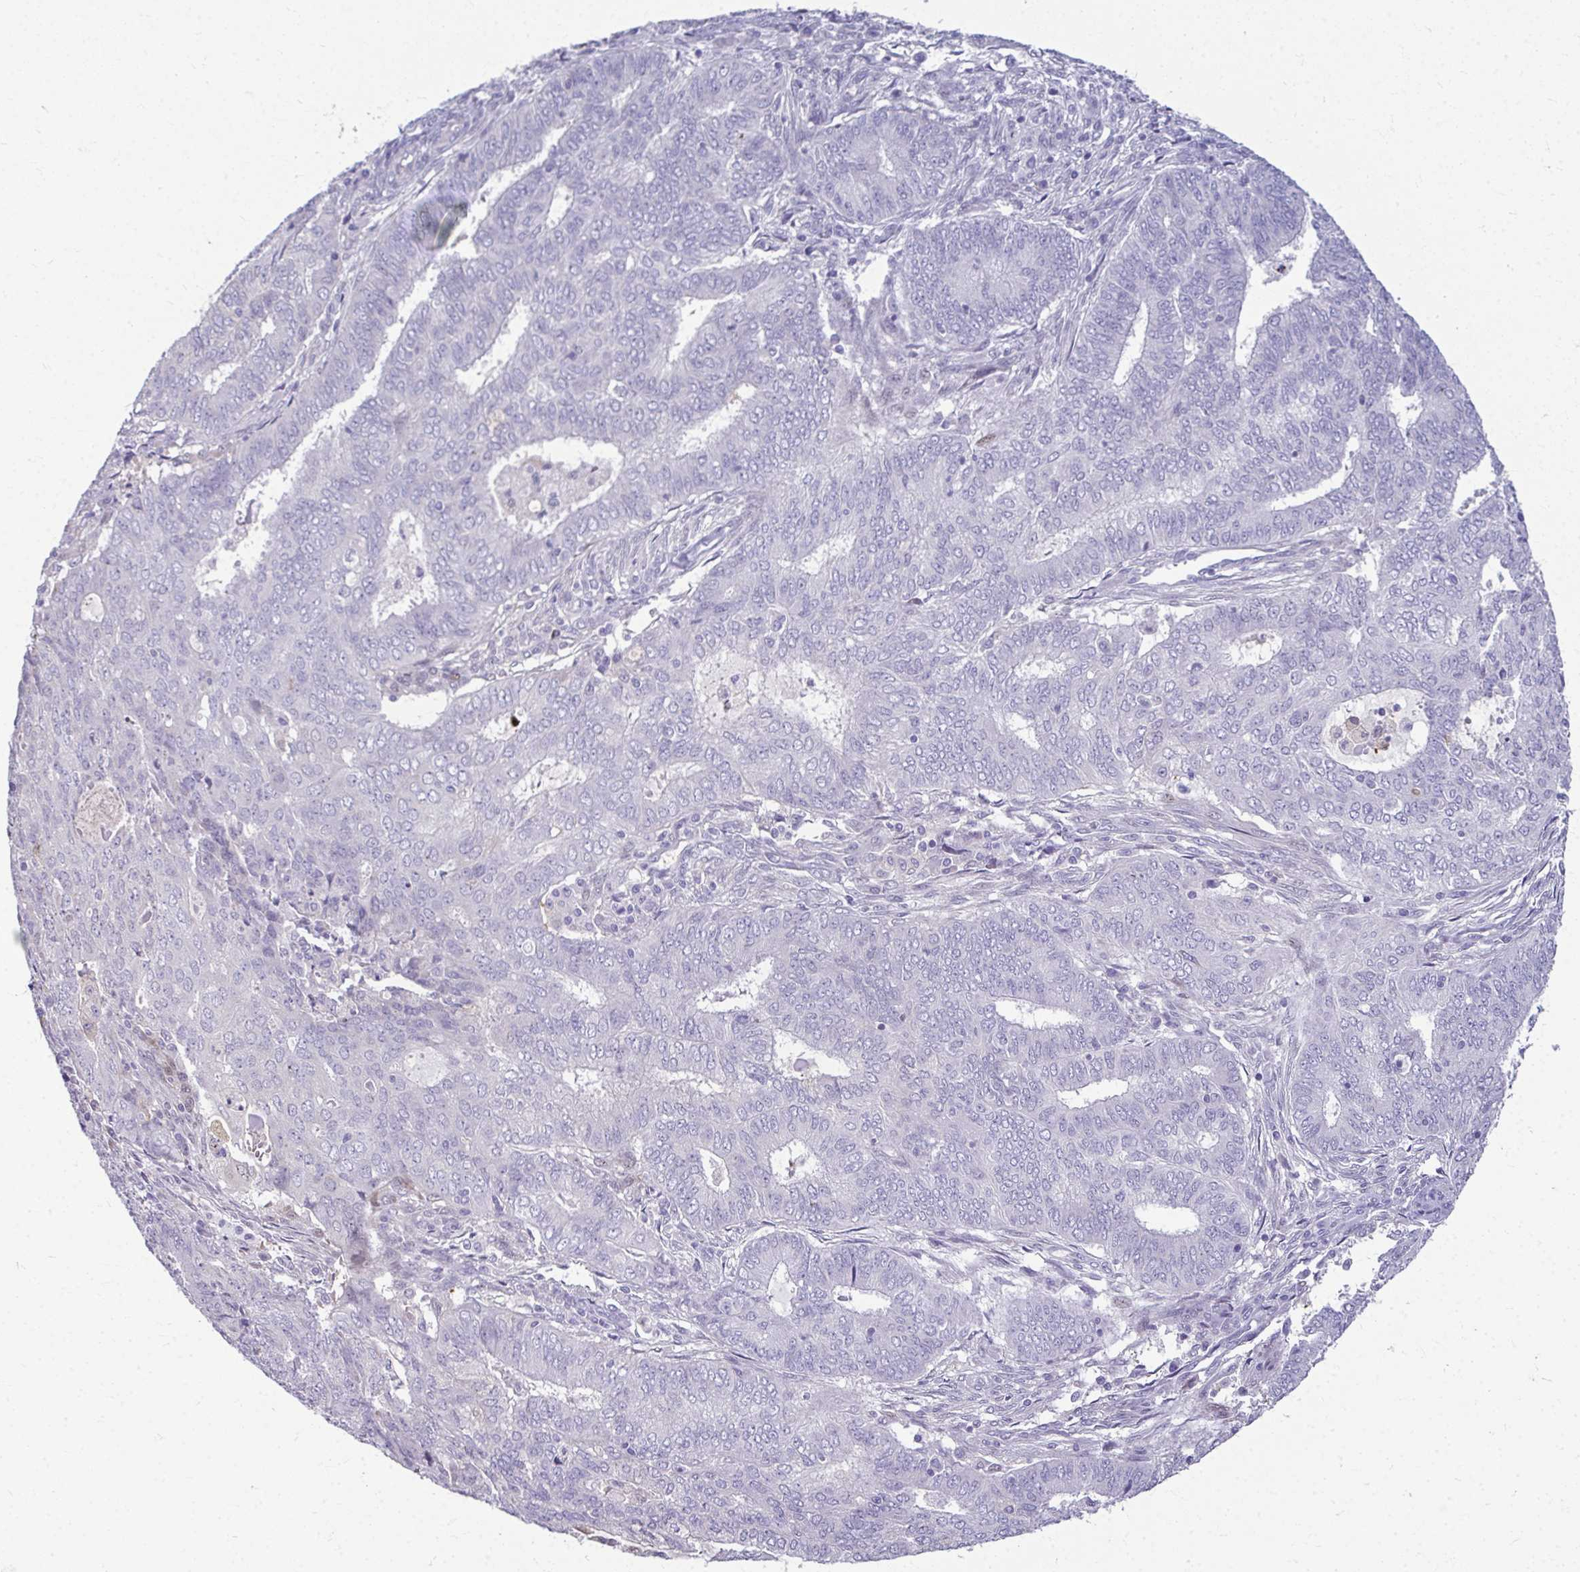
{"staining": {"intensity": "negative", "quantity": "none", "location": "none"}, "tissue": "endometrial cancer", "cell_type": "Tumor cells", "image_type": "cancer", "snomed": [{"axis": "morphology", "description": "Adenocarcinoma, NOS"}, {"axis": "topography", "description": "Endometrium"}], "caption": "Immunohistochemistry (IHC) of adenocarcinoma (endometrial) shows no positivity in tumor cells. Nuclei are stained in blue.", "gene": "ODF1", "patient": {"sex": "female", "age": 62}}